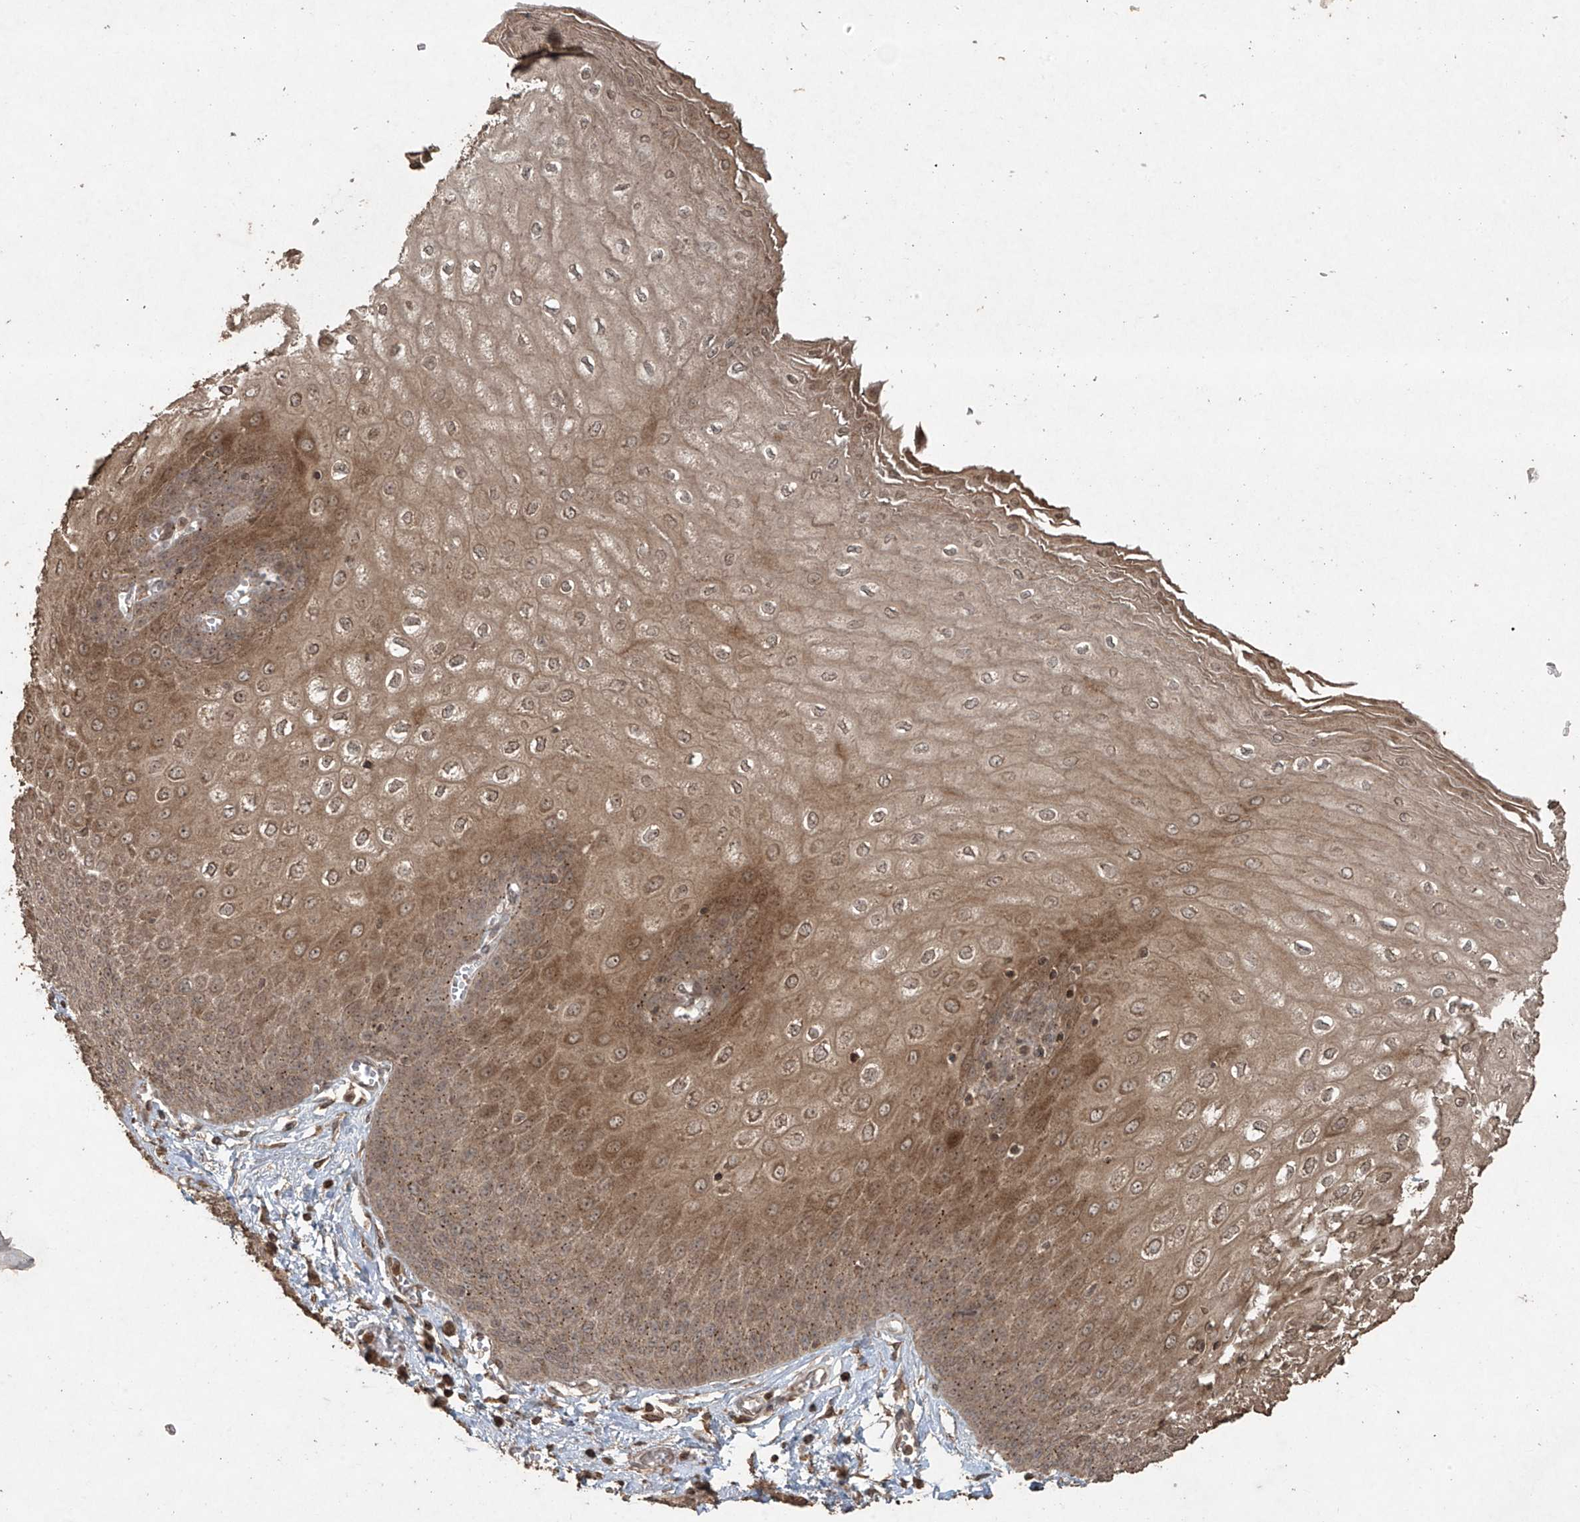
{"staining": {"intensity": "moderate", "quantity": ">75%", "location": "cytoplasmic/membranous,nuclear"}, "tissue": "esophagus", "cell_type": "Squamous epithelial cells", "image_type": "normal", "snomed": [{"axis": "morphology", "description": "Normal tissue, NOS"}, {"axis": "topography", "description": "Esophagus"}], "caption": "IHC photomicrograph of normal esophagus: esophagus stained using immunohistochemistry (IHC) reveals medium levels of moderate protein expression localized specifically in the cytoplasmic/membranous,nuclear of squamous epithelial cells, appearing as a cytoplasmic/membranous,nuclear brown color.", "gene": "PGPEP1", "patient": {"sex": "male", "age": 60}}